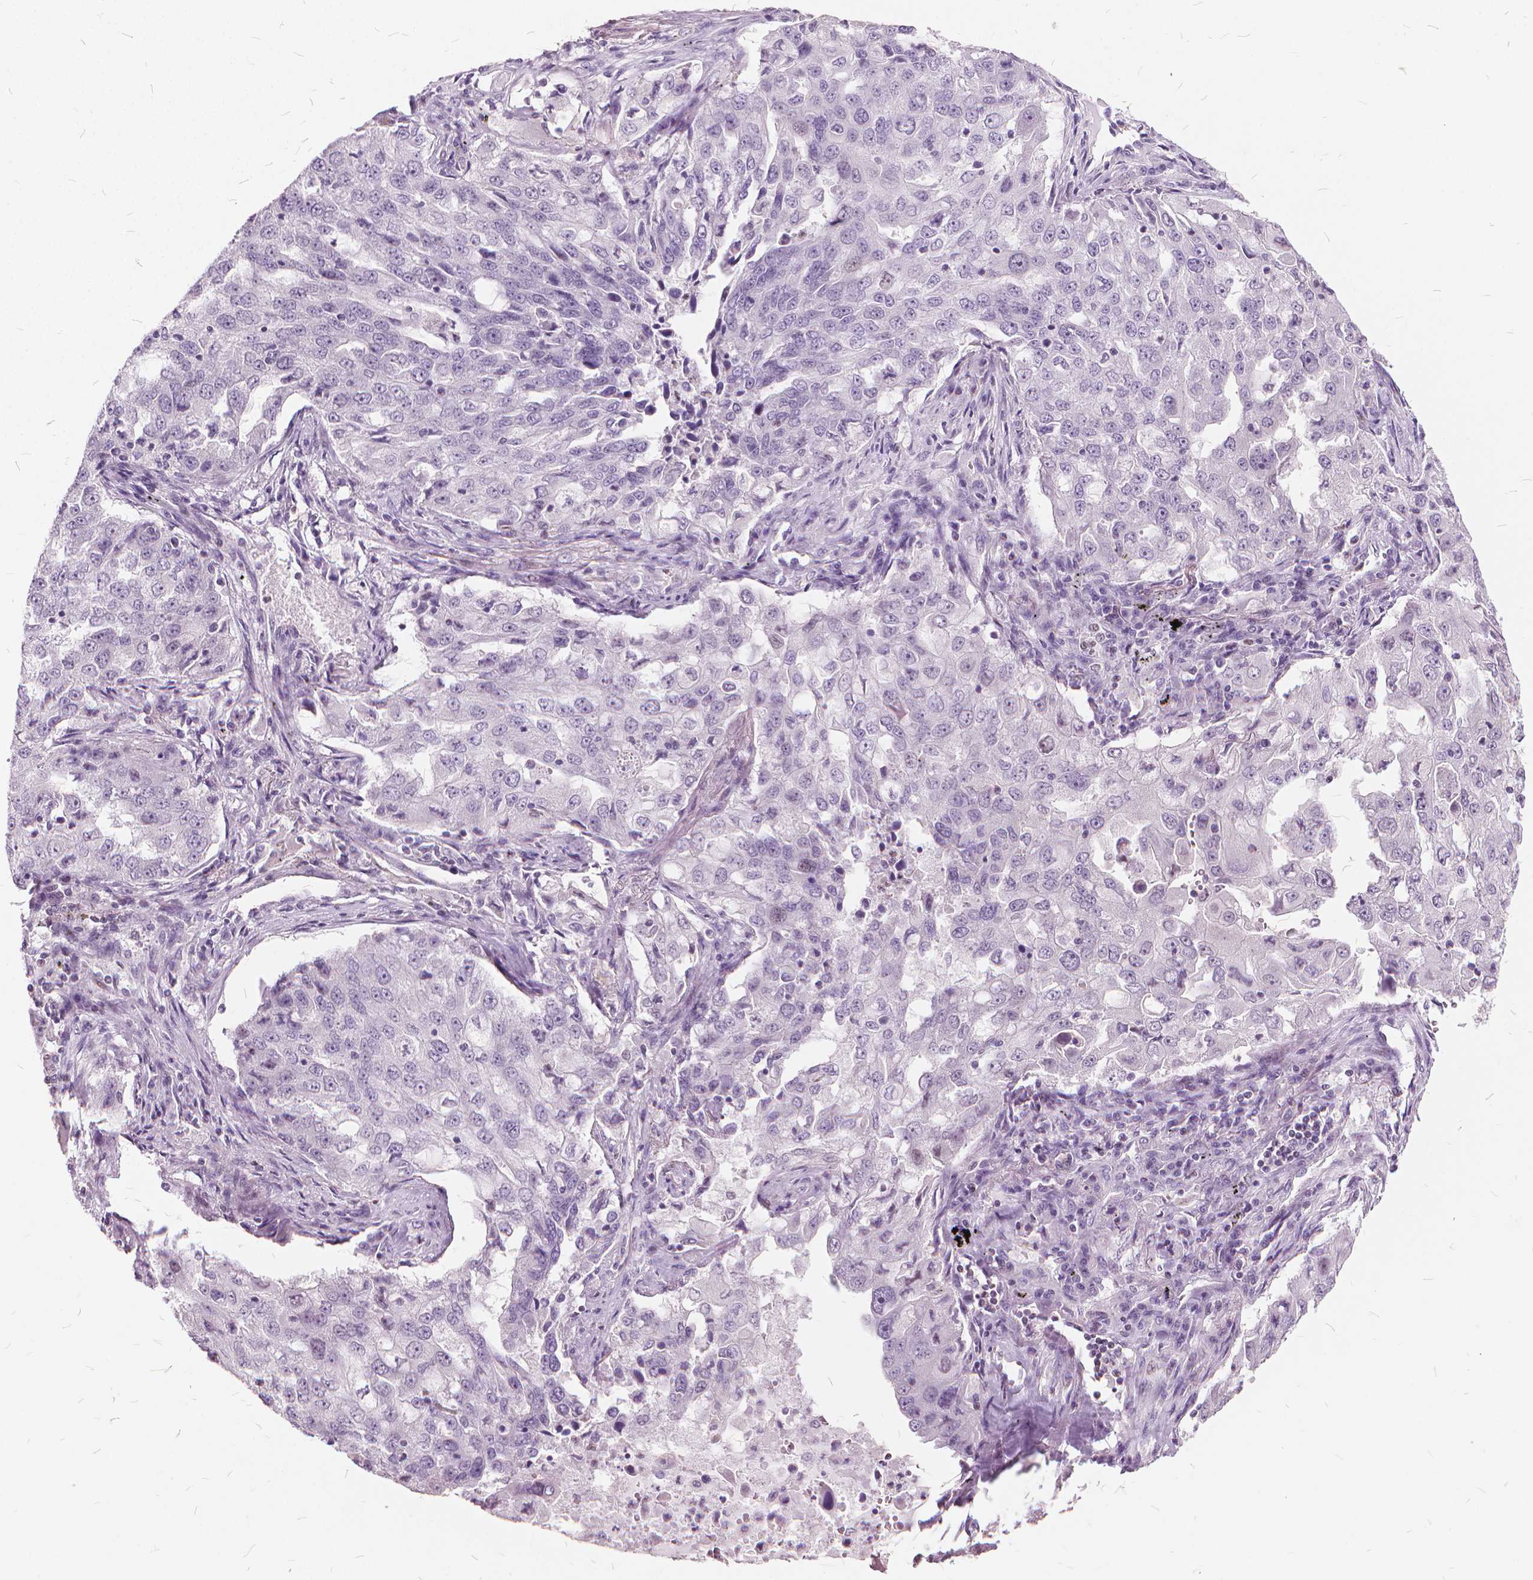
{"staining": {"intensity": "negative", "quantity": "none", "location": "none"}, "tissue": "lung cancer", "cell_type": "Tumor cells", "image_type": "cancer", "snomed": [{"axis": "morphology", "description": "Adenocarcinoma, NOS"}, {"axis": "topography", "description": "Lung"}], "caption": "Immunohistochemical staining of lung adenocarcinoma demonstrates no significant staining in tumor cells.", "gene": "STAT5B", "patient": {"sex": "female", "age": 61}}